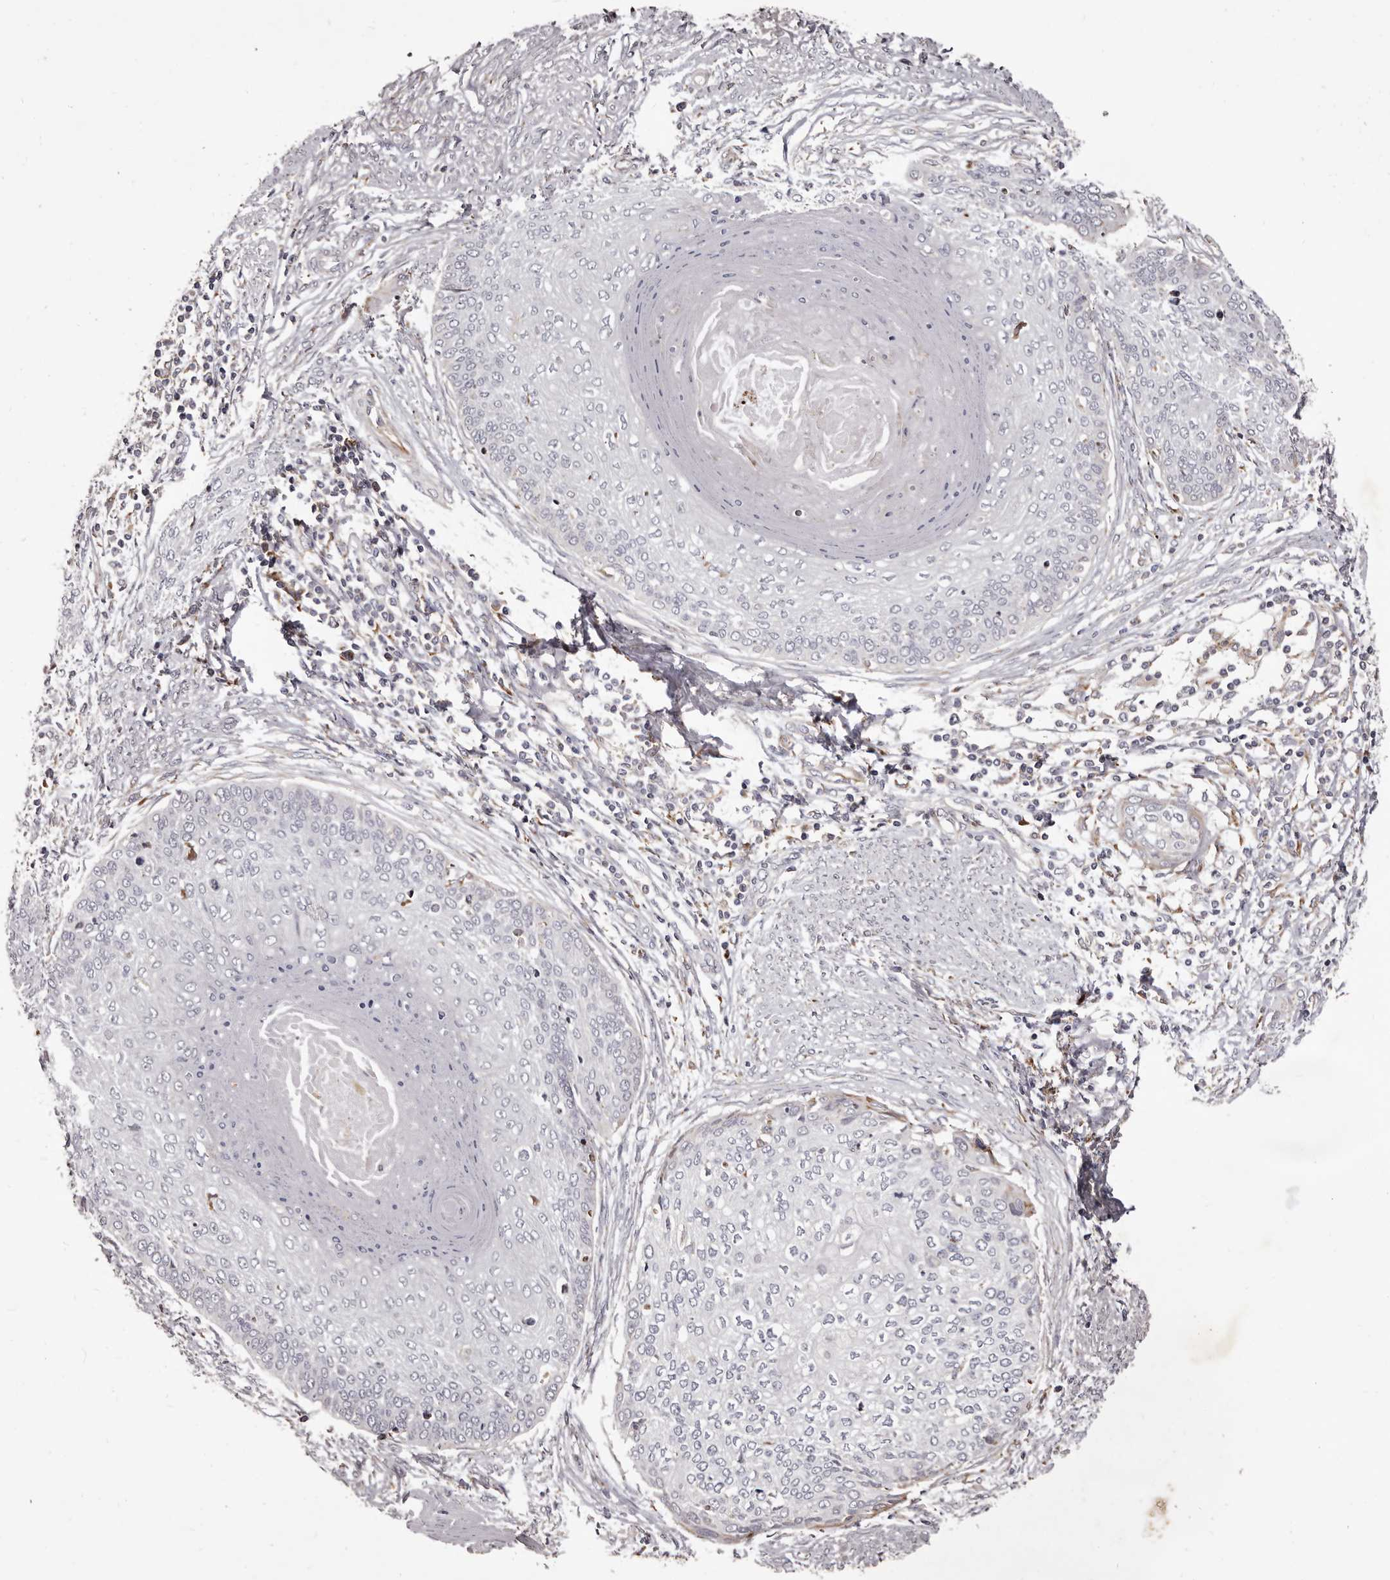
{"staining": {"intensity": "negative", "quantity": "none", "location": "none"}, "tissue": "cervical cancer", "cell_type": "Tumor cells", "image_type": "cancer", "snomed": [{"axis": "morphology", "description": "Squamous cell carcinoma, NOS"}, {"axis": "topography", "description": "Cervix"}], "caption": "Tumor cells are negative for brown protein staining in cervical cancer.", "gene": "ALPK1", "patient": {"sex": "female", "age": 37}}